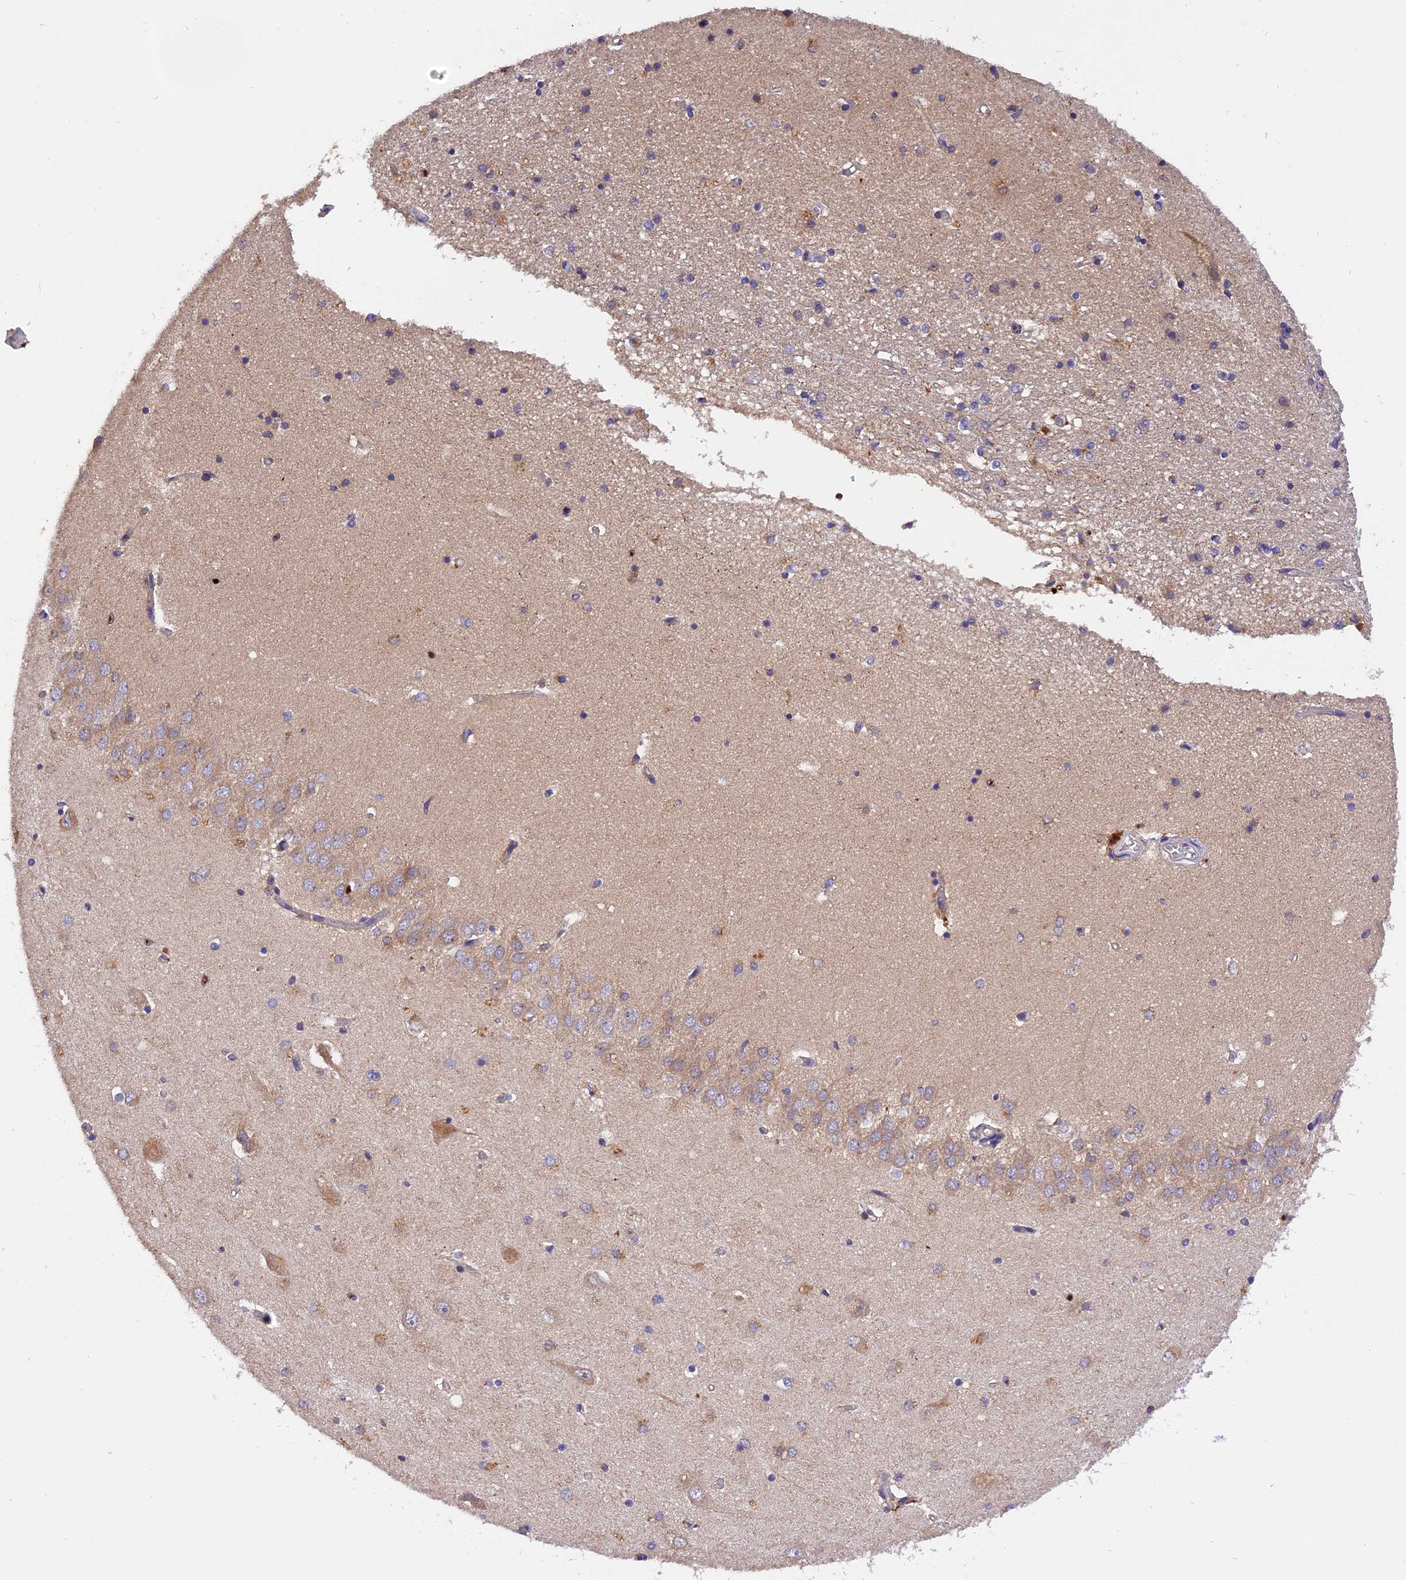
{"staining": {"intensity": "negative", "quantity": "none", "location": "none"}, "tissue": "hippocampus", "cell_type": "Glial cells", "image_type": "normal", "snomed": [{"axis": "morphology", "description": "Normal tissue, NOS"}, {"axis": "topography", "description": "Hippocampus"}], "caption": "Immunohistochemistry photomicrograph of normal human hippocampus stained for a protein (brown), which shows no staining in glial cells.", "gene": "PEX3", "patient": {"sex": "male", "age": 45}}